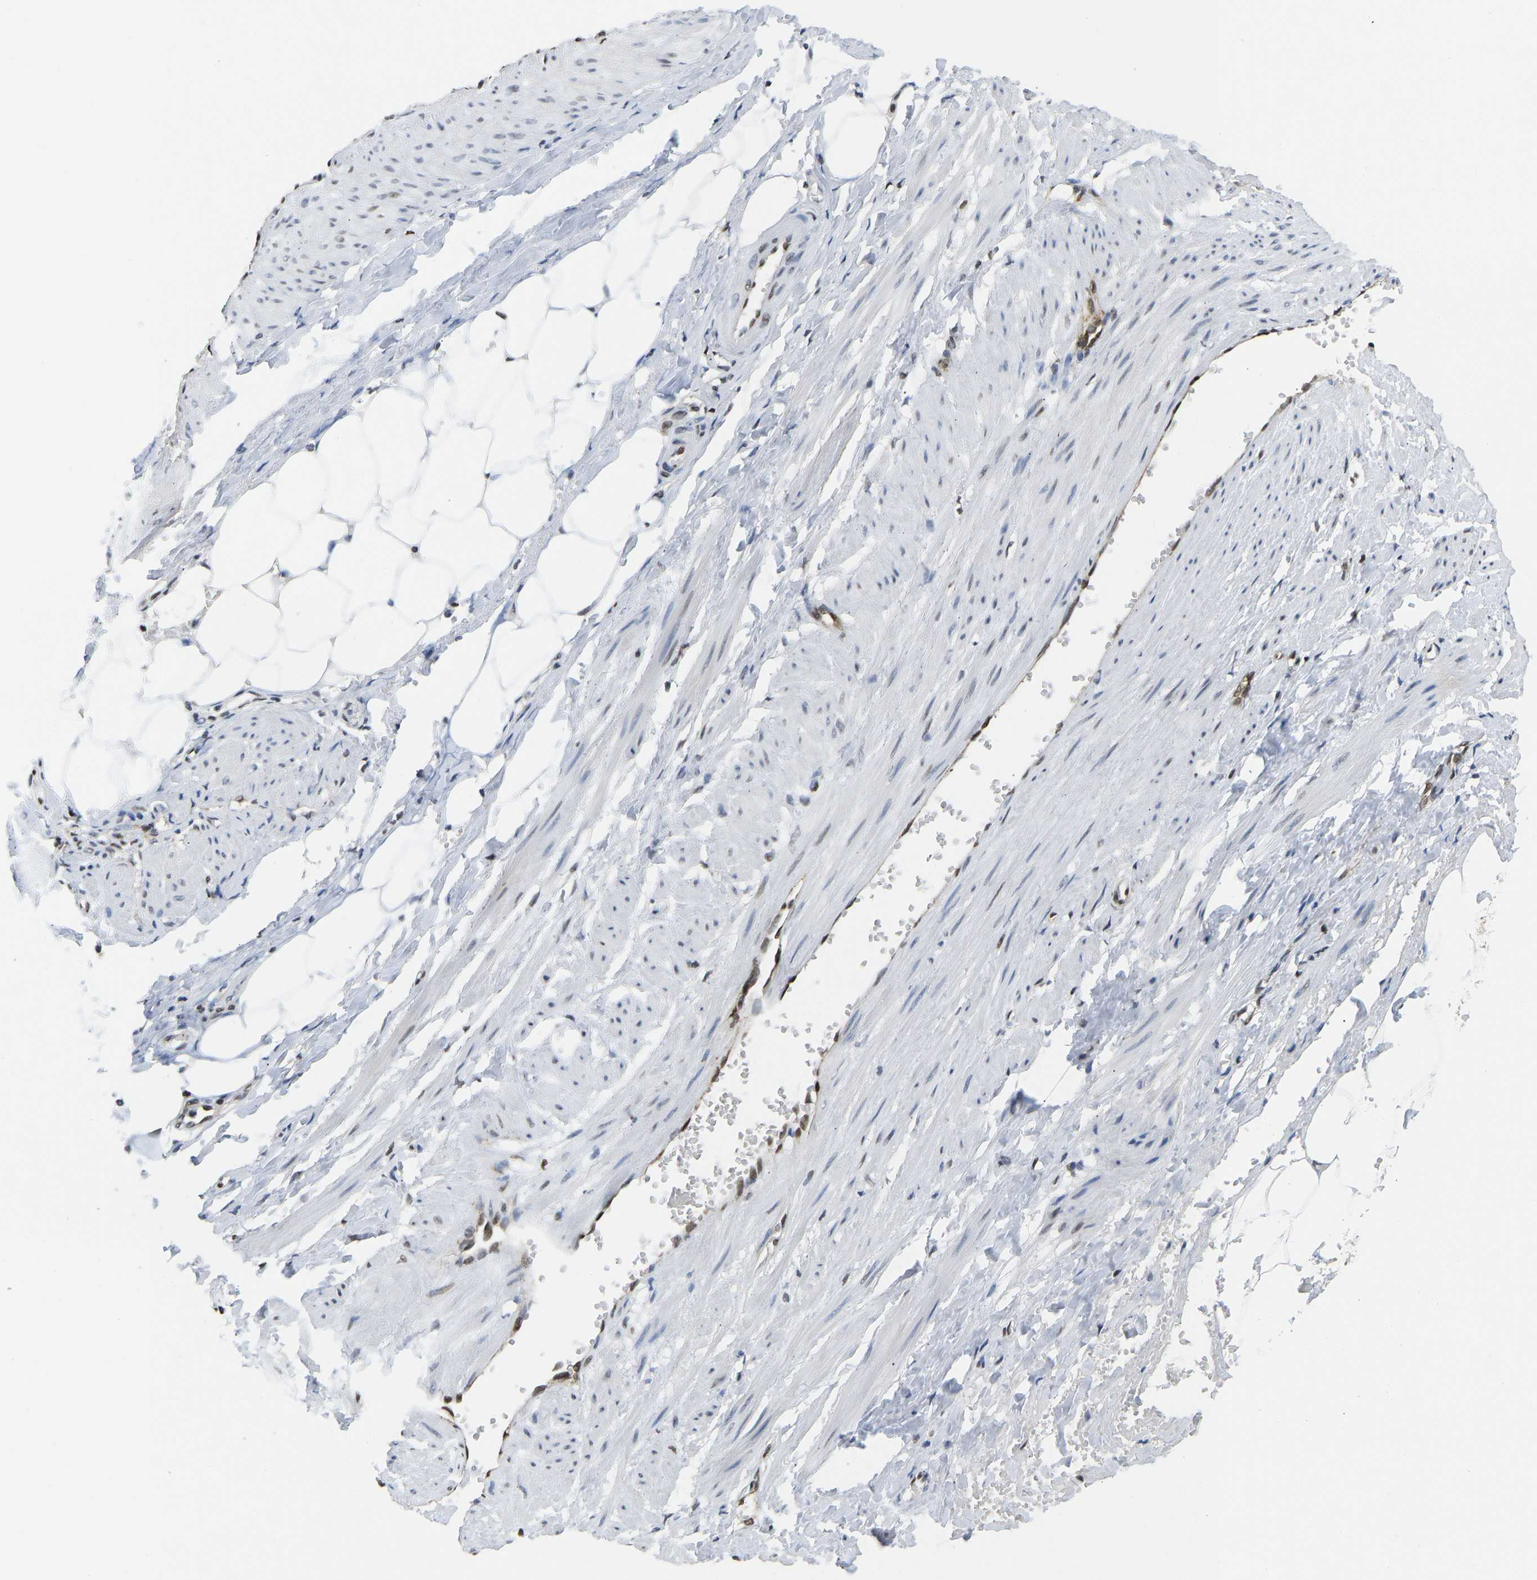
{"staining": {"intensity": "strong", "quantity": ">75%", "location": "nuclear"}, "tissue": "adipose tissue", "cell_type": "Adipocytes", "image_type": "normal", "snomed": [{"axis": "morphology", "description": "Normal tissue, NOS"}, {"axis": "topography", "description": "Soft tissue"}, {"axis": "topography", "description": "Vascular tissue"}], "caption": "High-magnification brightfield microscopy of benign adipose tissue stained with DAB (3,3'-diaminobenzidine) (brown) and counterstained with hematoxylin (blue). adipocytes exhibit strong nuclear positivity is appreciated in about>75% of cells.", "gene": "ZSCAN20", "patient": {"sex": "female", "age": 35}}